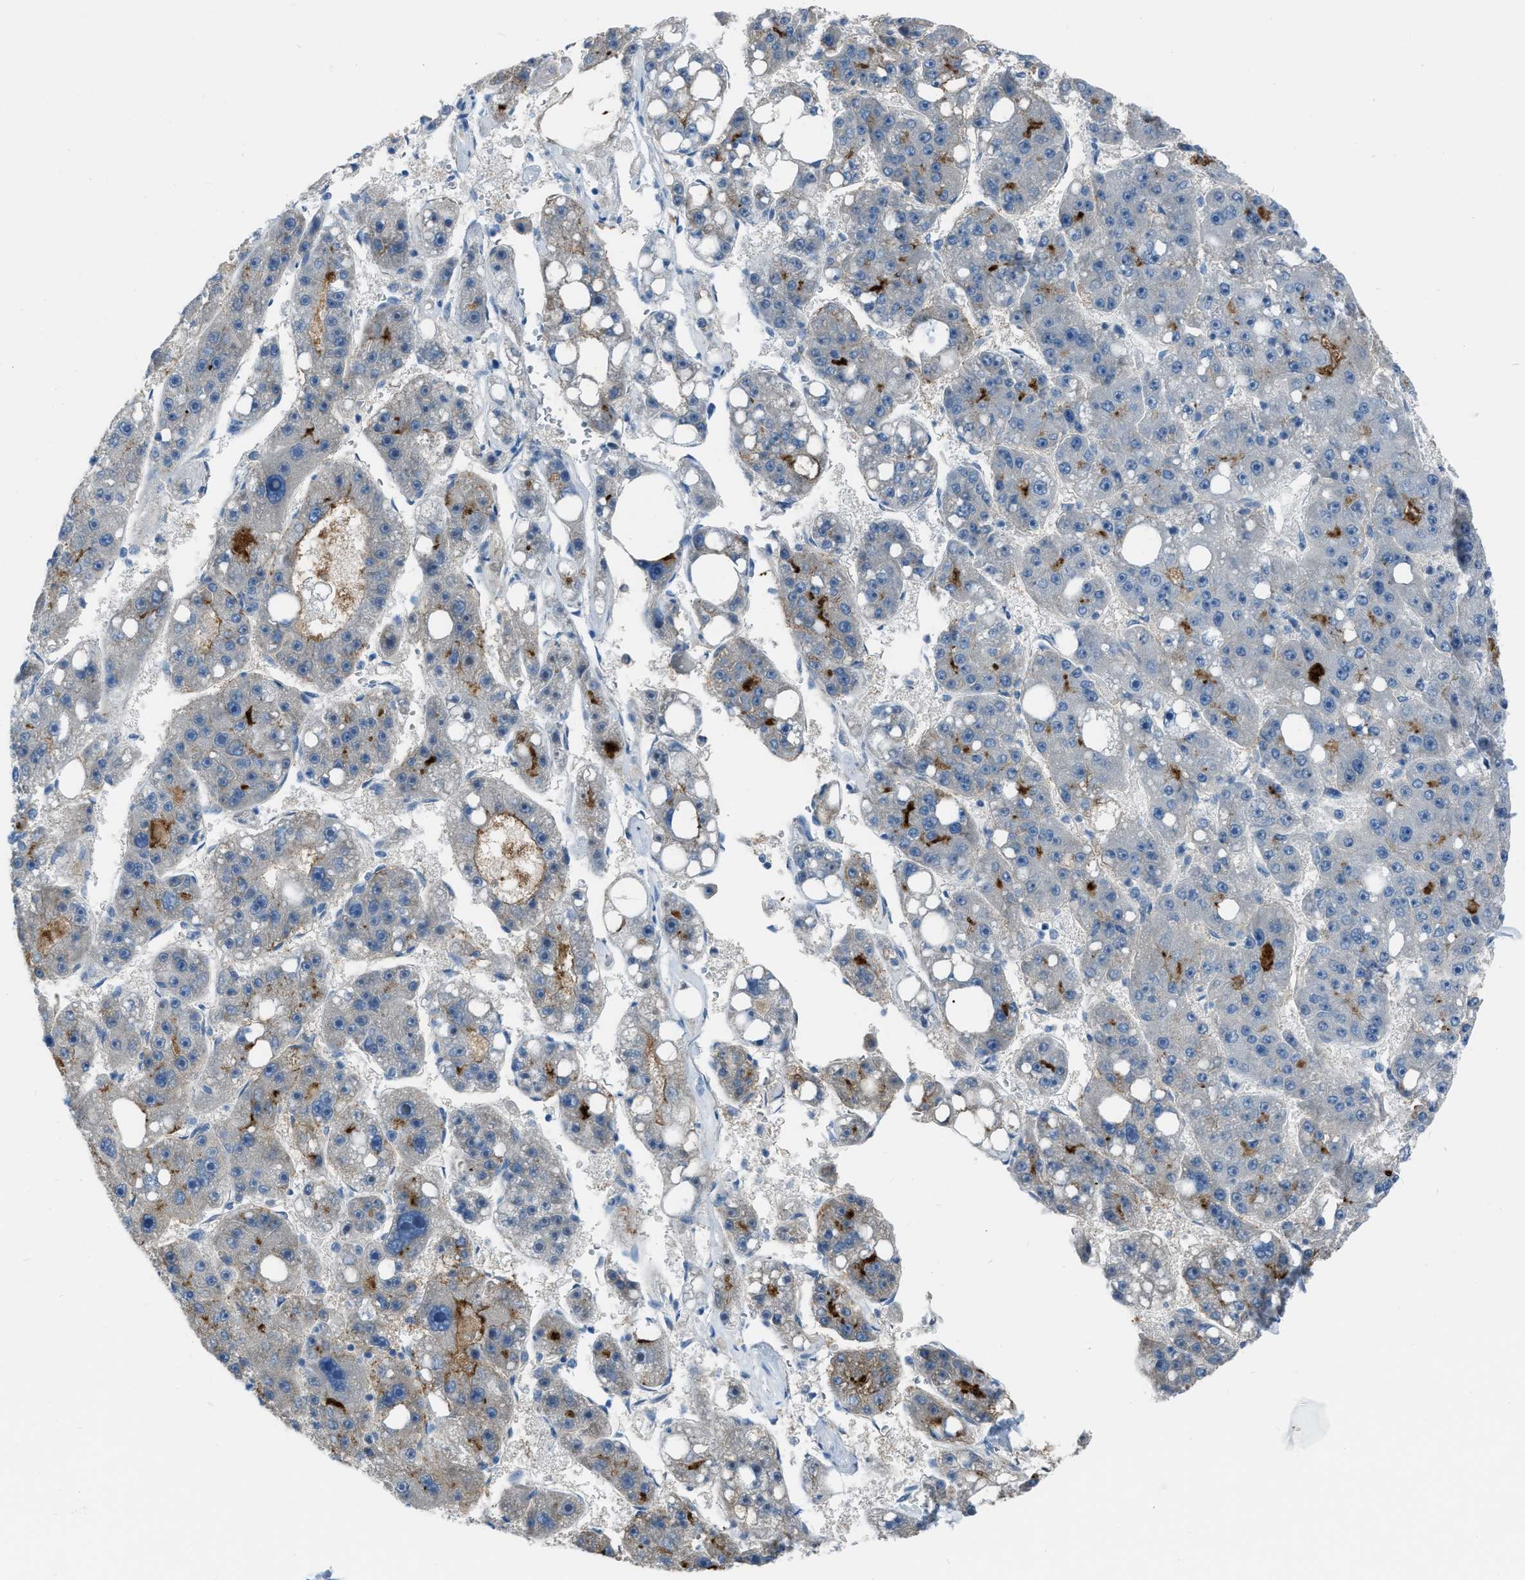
{"staining": {"intensity": "negative", "quantity": "none", "location": "none"}, "tissue": "liver cancer", "cell_type": "Tumor cells", "image_type": "cancer", "snomed": [{"axis": "morphology", "description": "Carcinoma, Hepatocellular, NOS"}, {"axis": "topography", "description": "Liver"}], "caption": "Tumor cells are negative for protein expression in human hepatocellular carcinoma (liver). (DAB (3,3'-diaminobenzidine) IHC, high magnification).", "gene": "SPATC1L", "patient": {"sex": "female", "age": 61}}